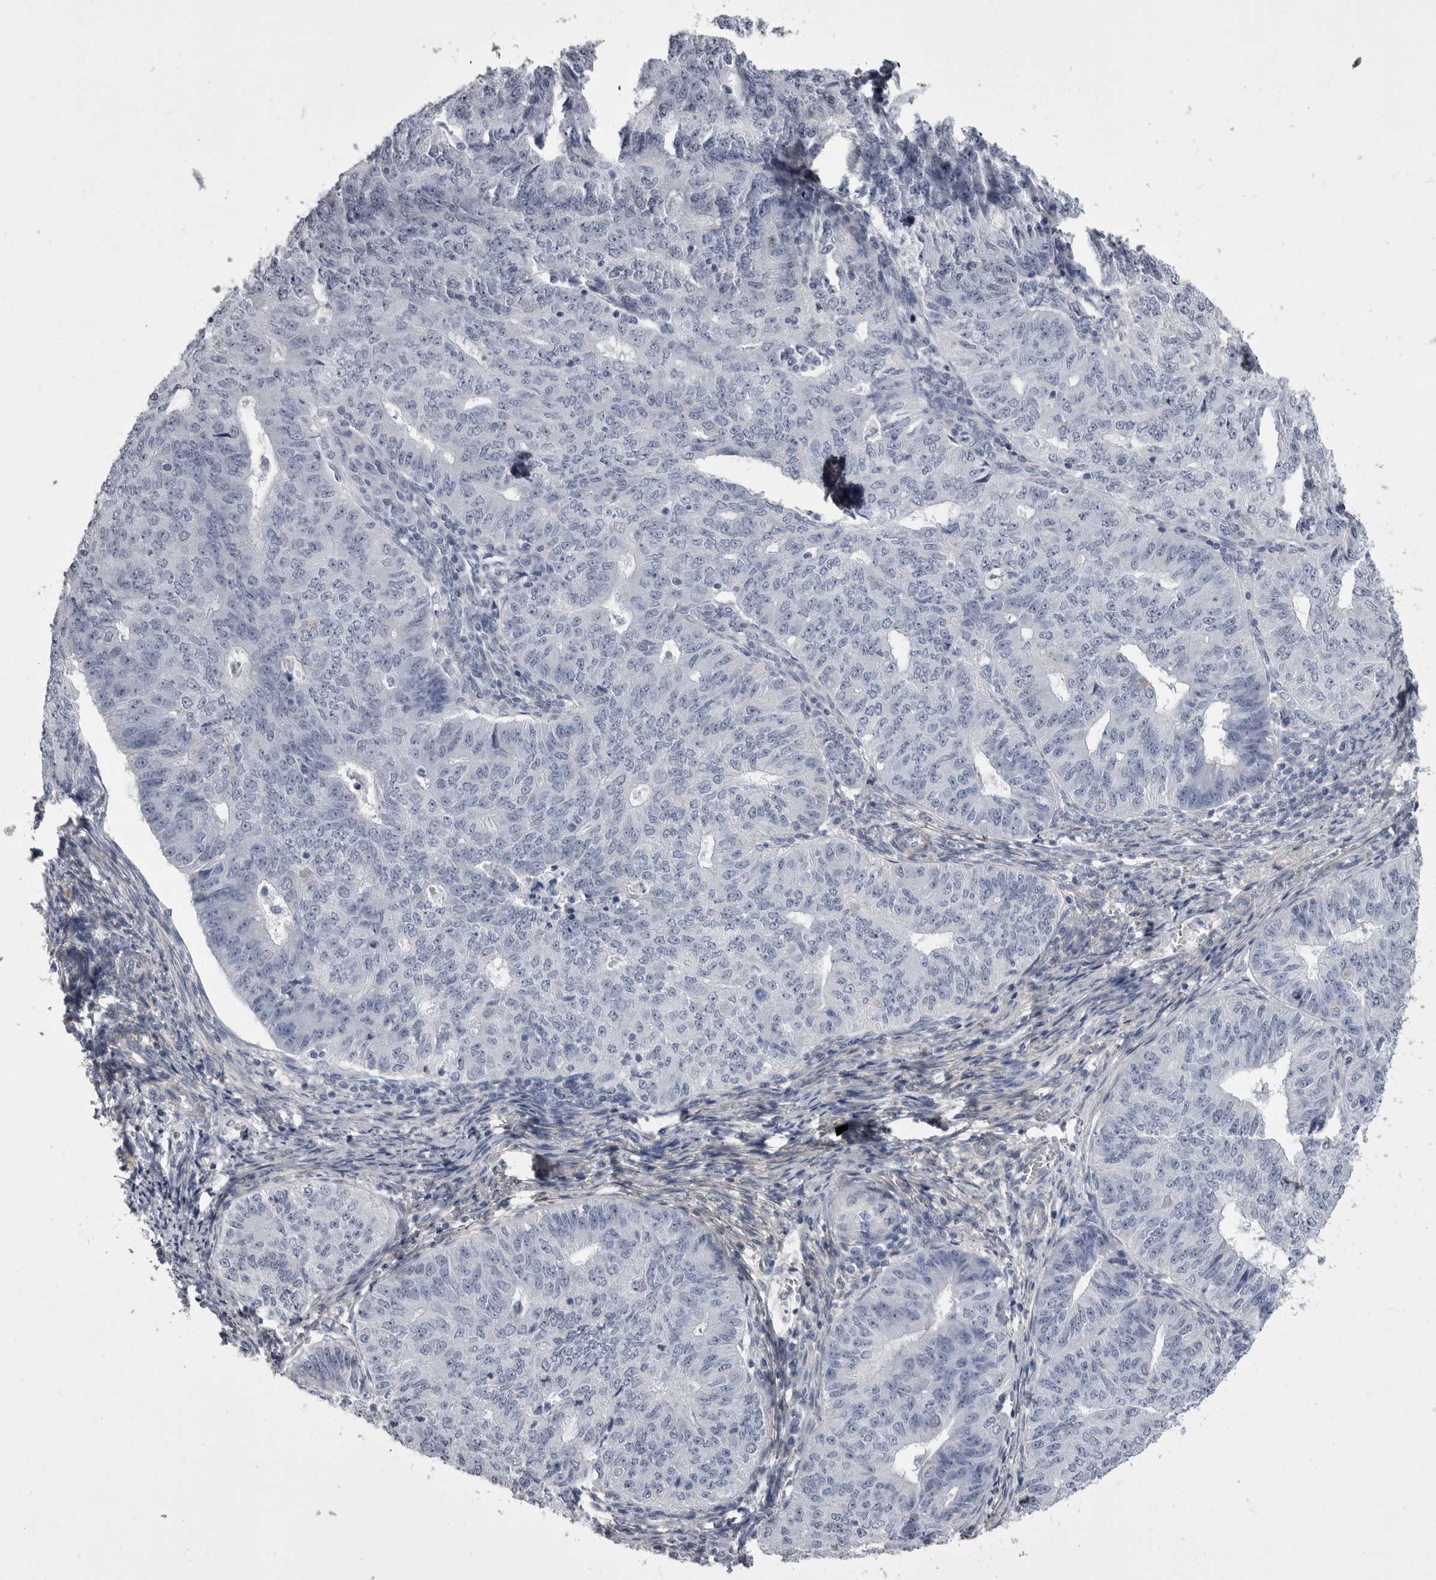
{"staining": {"intensity": "negative", "quantity": "none", "location": "none"}, "tissue": "endometrial cancer", "cell_type": "Tumor cells", "image_type": "cancer", "snomed": [{"axis": "morphology", "description": "Adenocarcinoma, NOS"}, {"axis": "topography", "description": "Endometrium"}], "caption": "Tumor cells show no significant protein expression in endometrial adenocarcinoma.", "gene": "ANK2", "patient": {"sex": "female", "age": 32}}